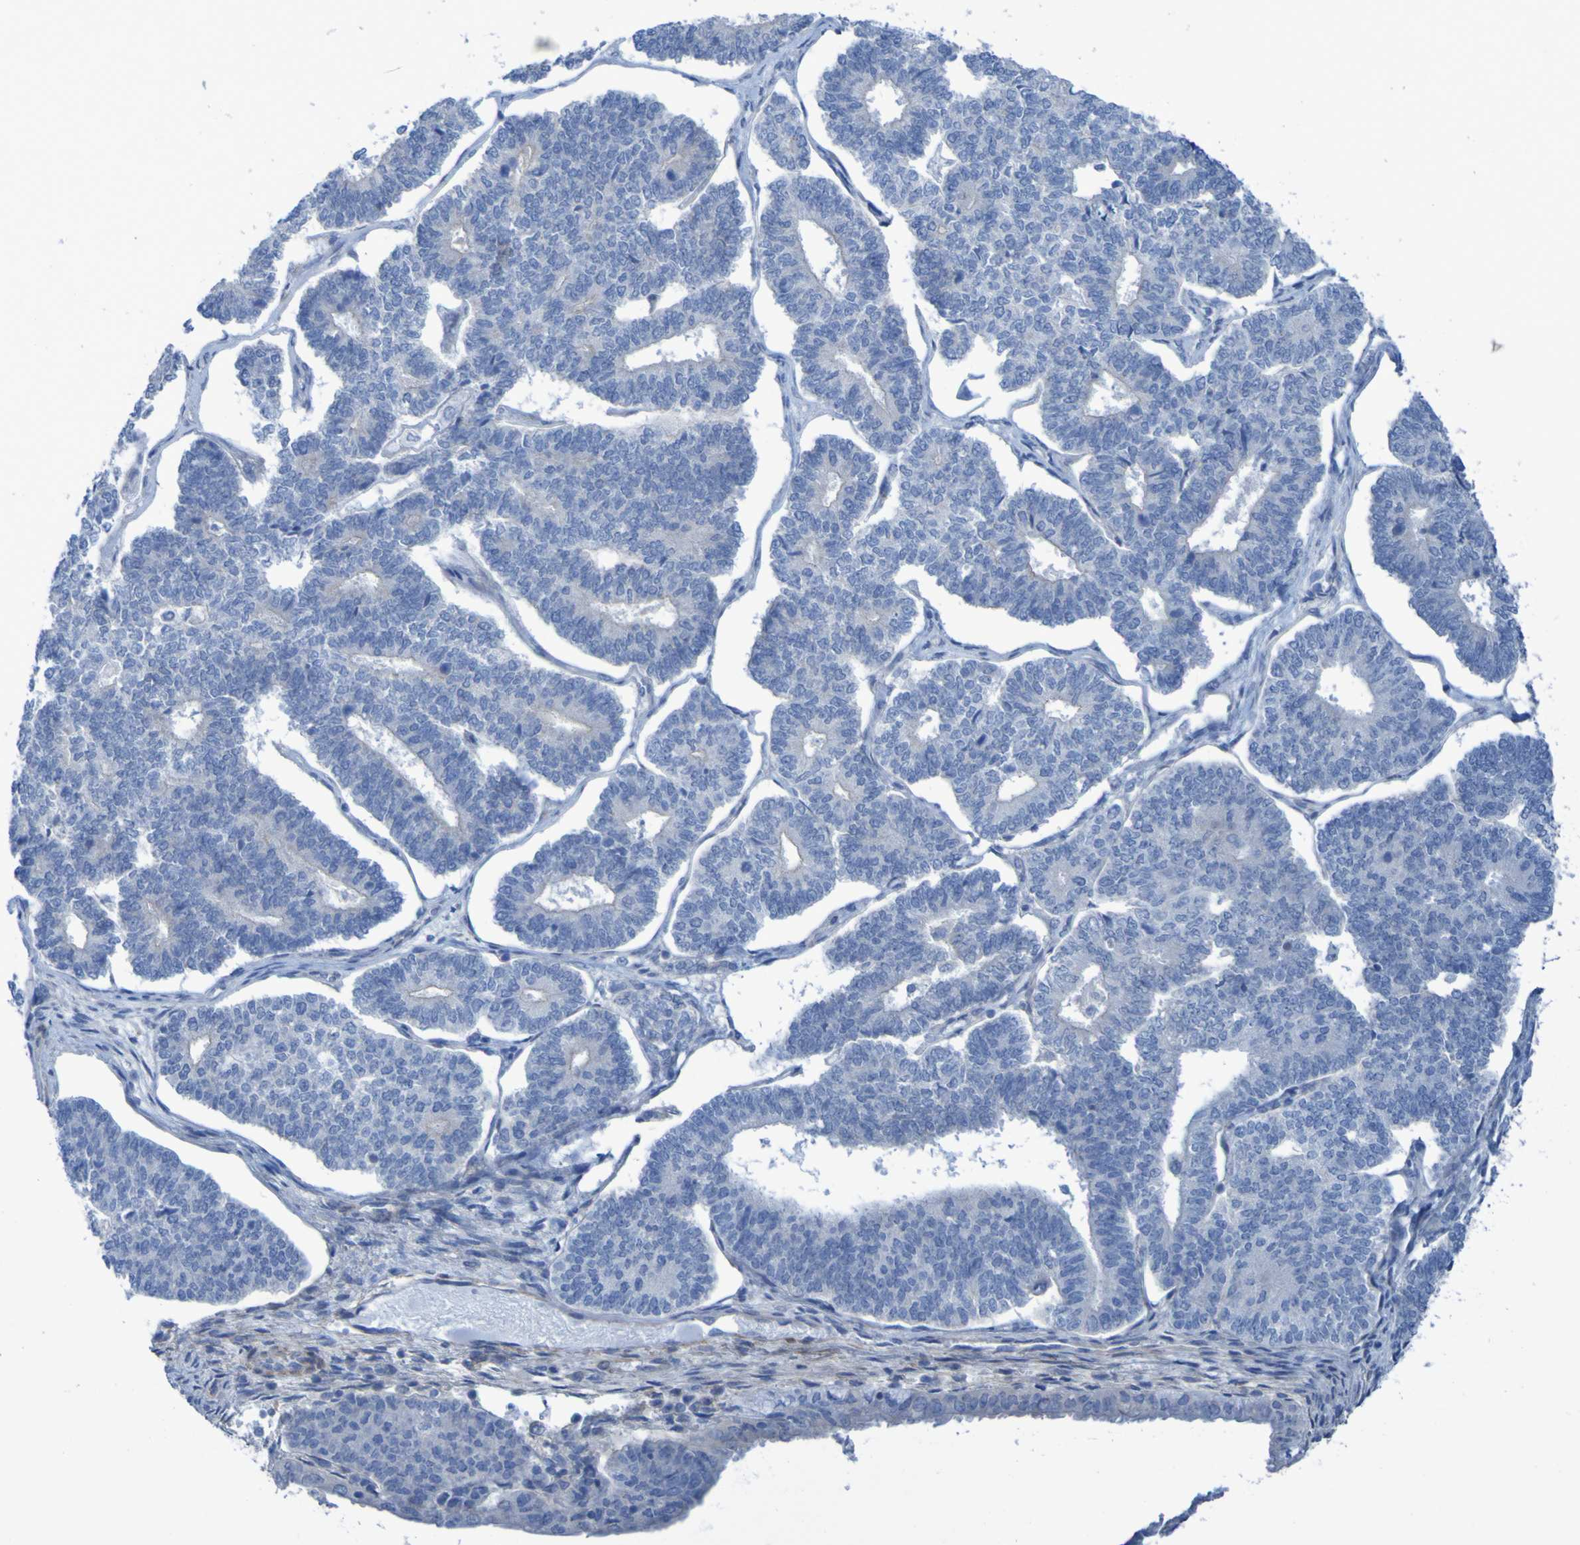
{"staining": {"intensity": "negative", "quantity": "none", "location": "none"}, "tissue": "endometrial cancer", "cell_type": "Tumor cells", "image_type": "cancer", "snomed": [{"axis": "morphology", "description": "Adenocarcinoma, NOS"}, {"axis": "topography", "description": "Endometrium"}], "caption": "Immunohistochemistry of endometrial cancer (adenocarcinoma) exhibits no positivity in tumor cells.", "gene": "LPP", "patient": {"sex": "female", "age": 70}}